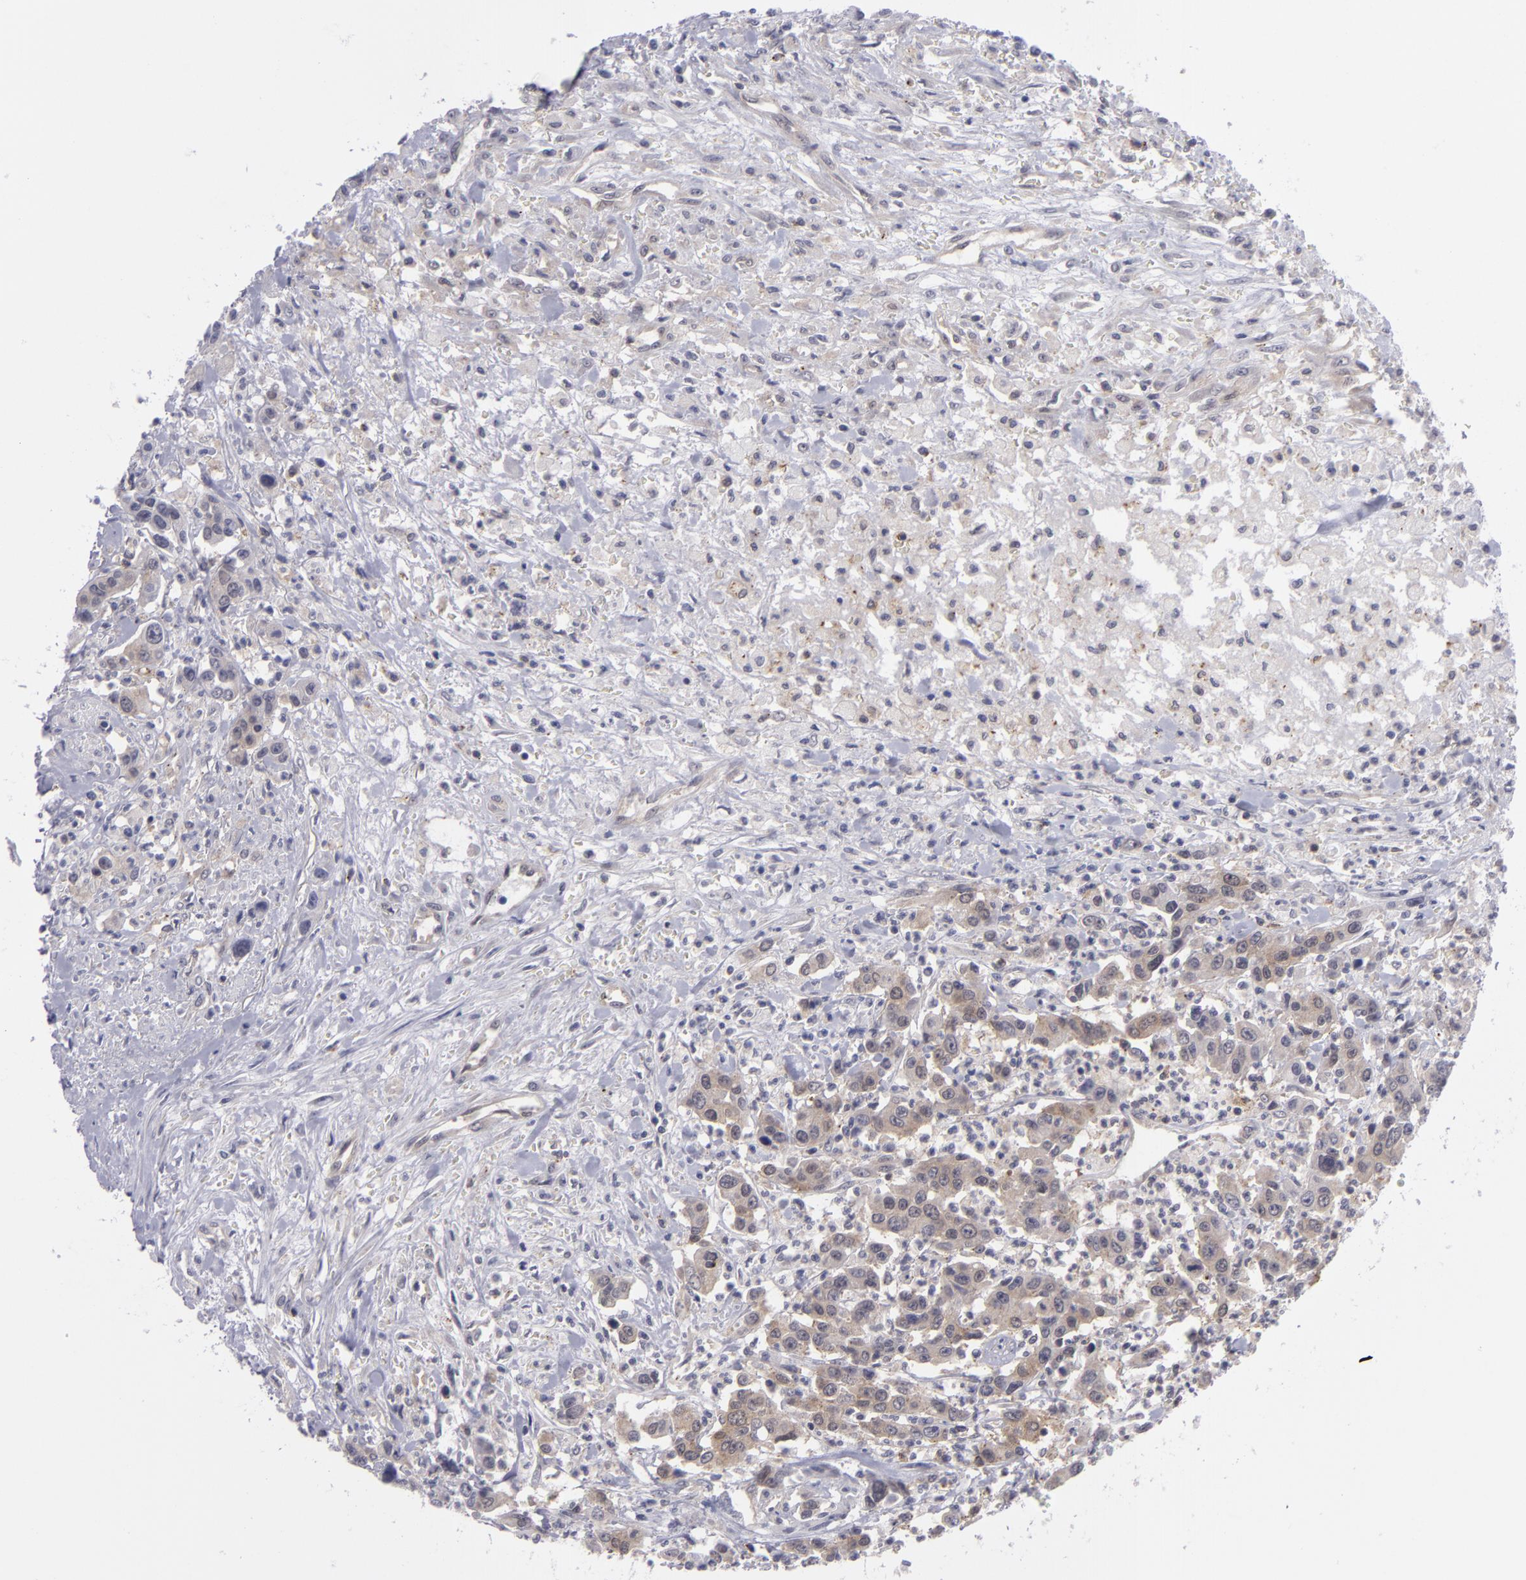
{"staining": {"intensity": "weak", "quantity": "25%-75%", "location": "cytoplasmic/membranous"}, "tissue": "urothelial cancer", "cell_type": "Tumor cells", "image_type": "cancer", "snomed": [{"axis": "morphology", "description": "Urothelial carcinoma, High grade"}, {"axis": "topography", "description": "Urinary bladder"}], "caption": "A micrograph showing weak cytoplasmic/membranous staining in approximately 25%-75% of tumor cells in urothelial cancer, as visualized by brown immunohistochemical staining.", "gene": "BCL10", "patient": {"sex": "male", "age": 86}}